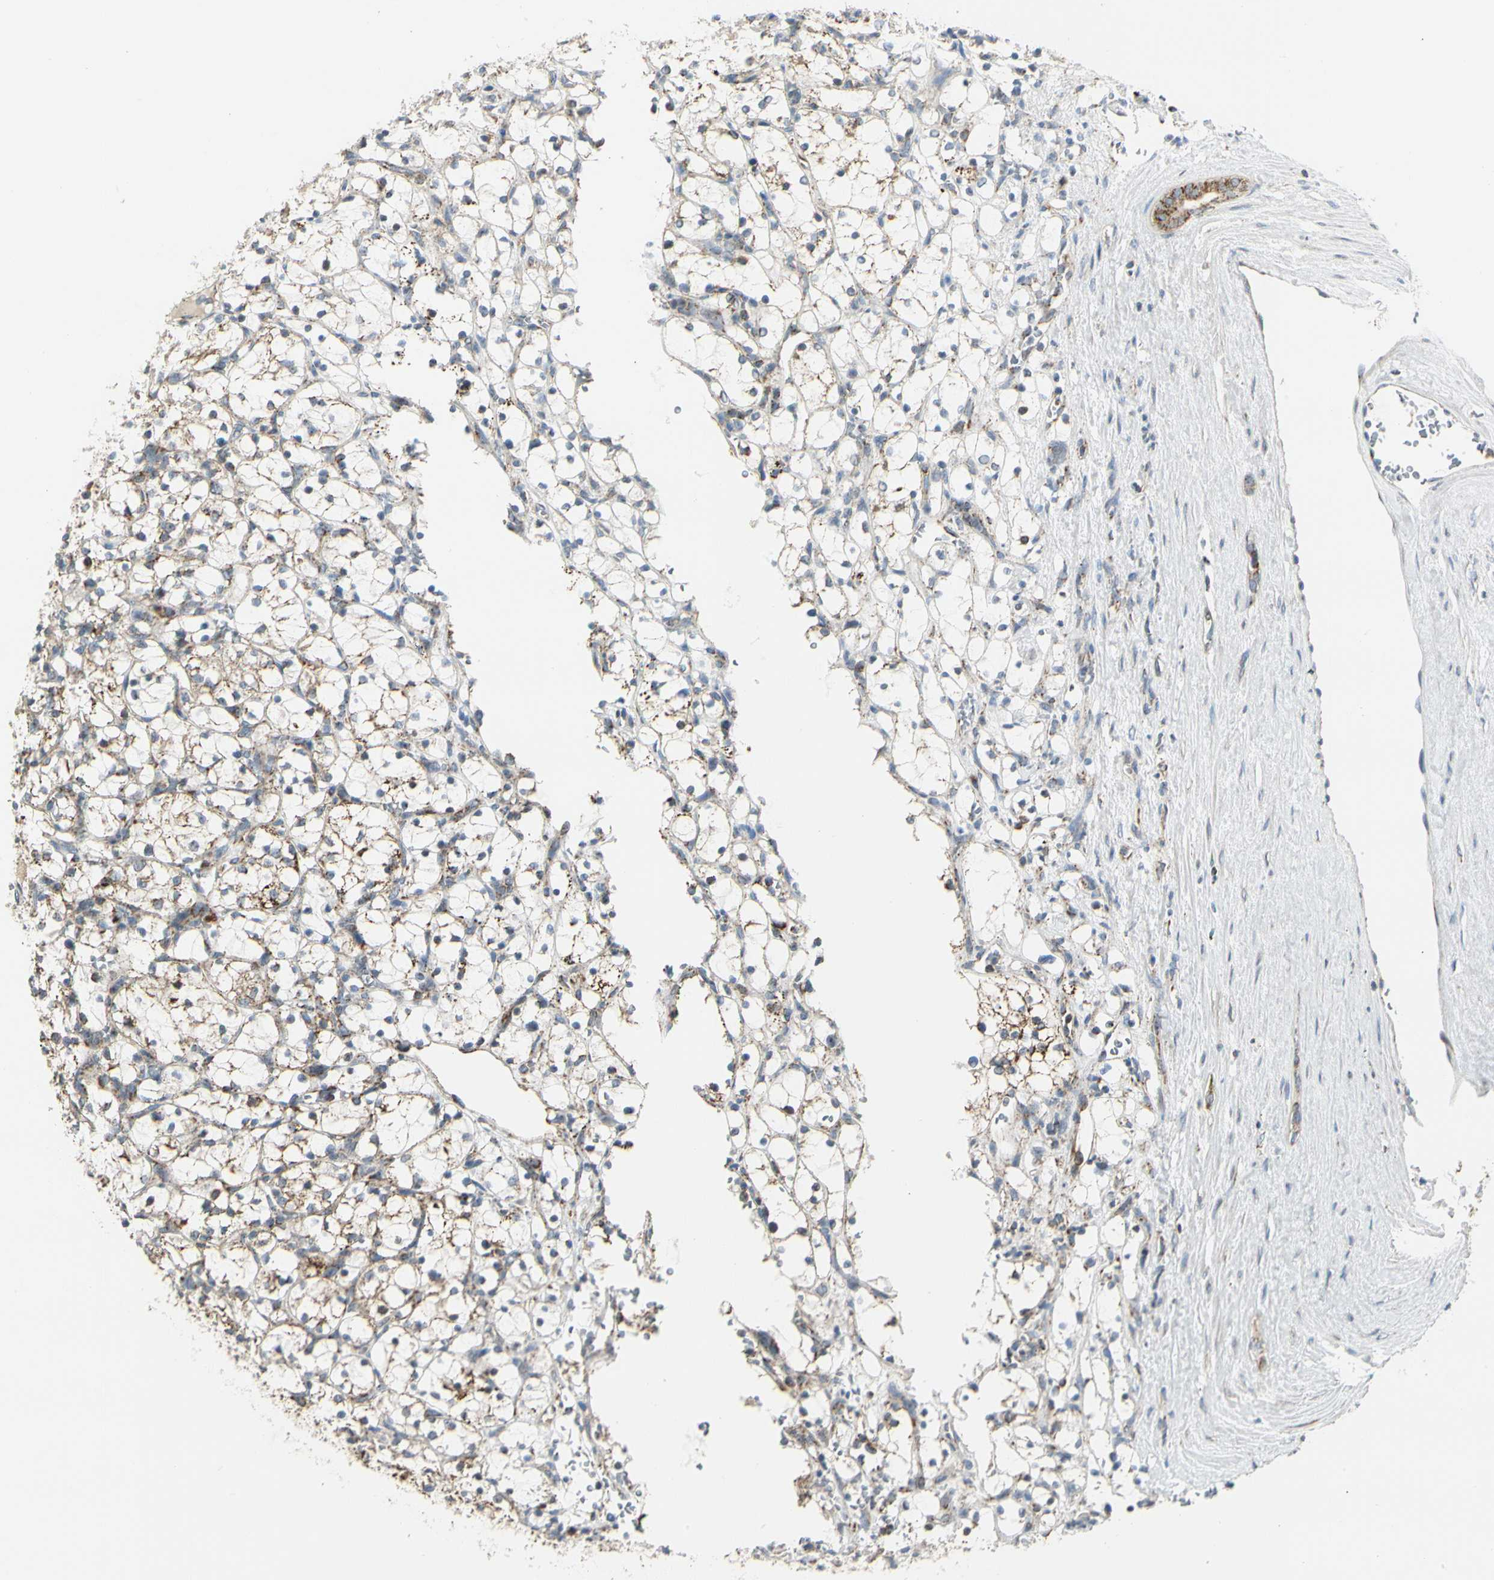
{"staining": {"intensity": "moderate", "quantity": "25%-75%", "location": "cytoplasmic/membranous"}, "tissue": "renal cancer", "cell_type": "Tumor cells", "image_type": "cancer", "snomed": [{"axis": "morphology", "description": "Adenocarcinoma, NOS"}, {"axis": "topography", "description": "Kidney"}], "caption": "Tumor cells show moderate cytoplasmic/membranous staining in about 25%-75% of cells in renal cancer (adenocarcinoma).", "gene": "ANKS6", "patient": {"sex": "female", "age": 69}}